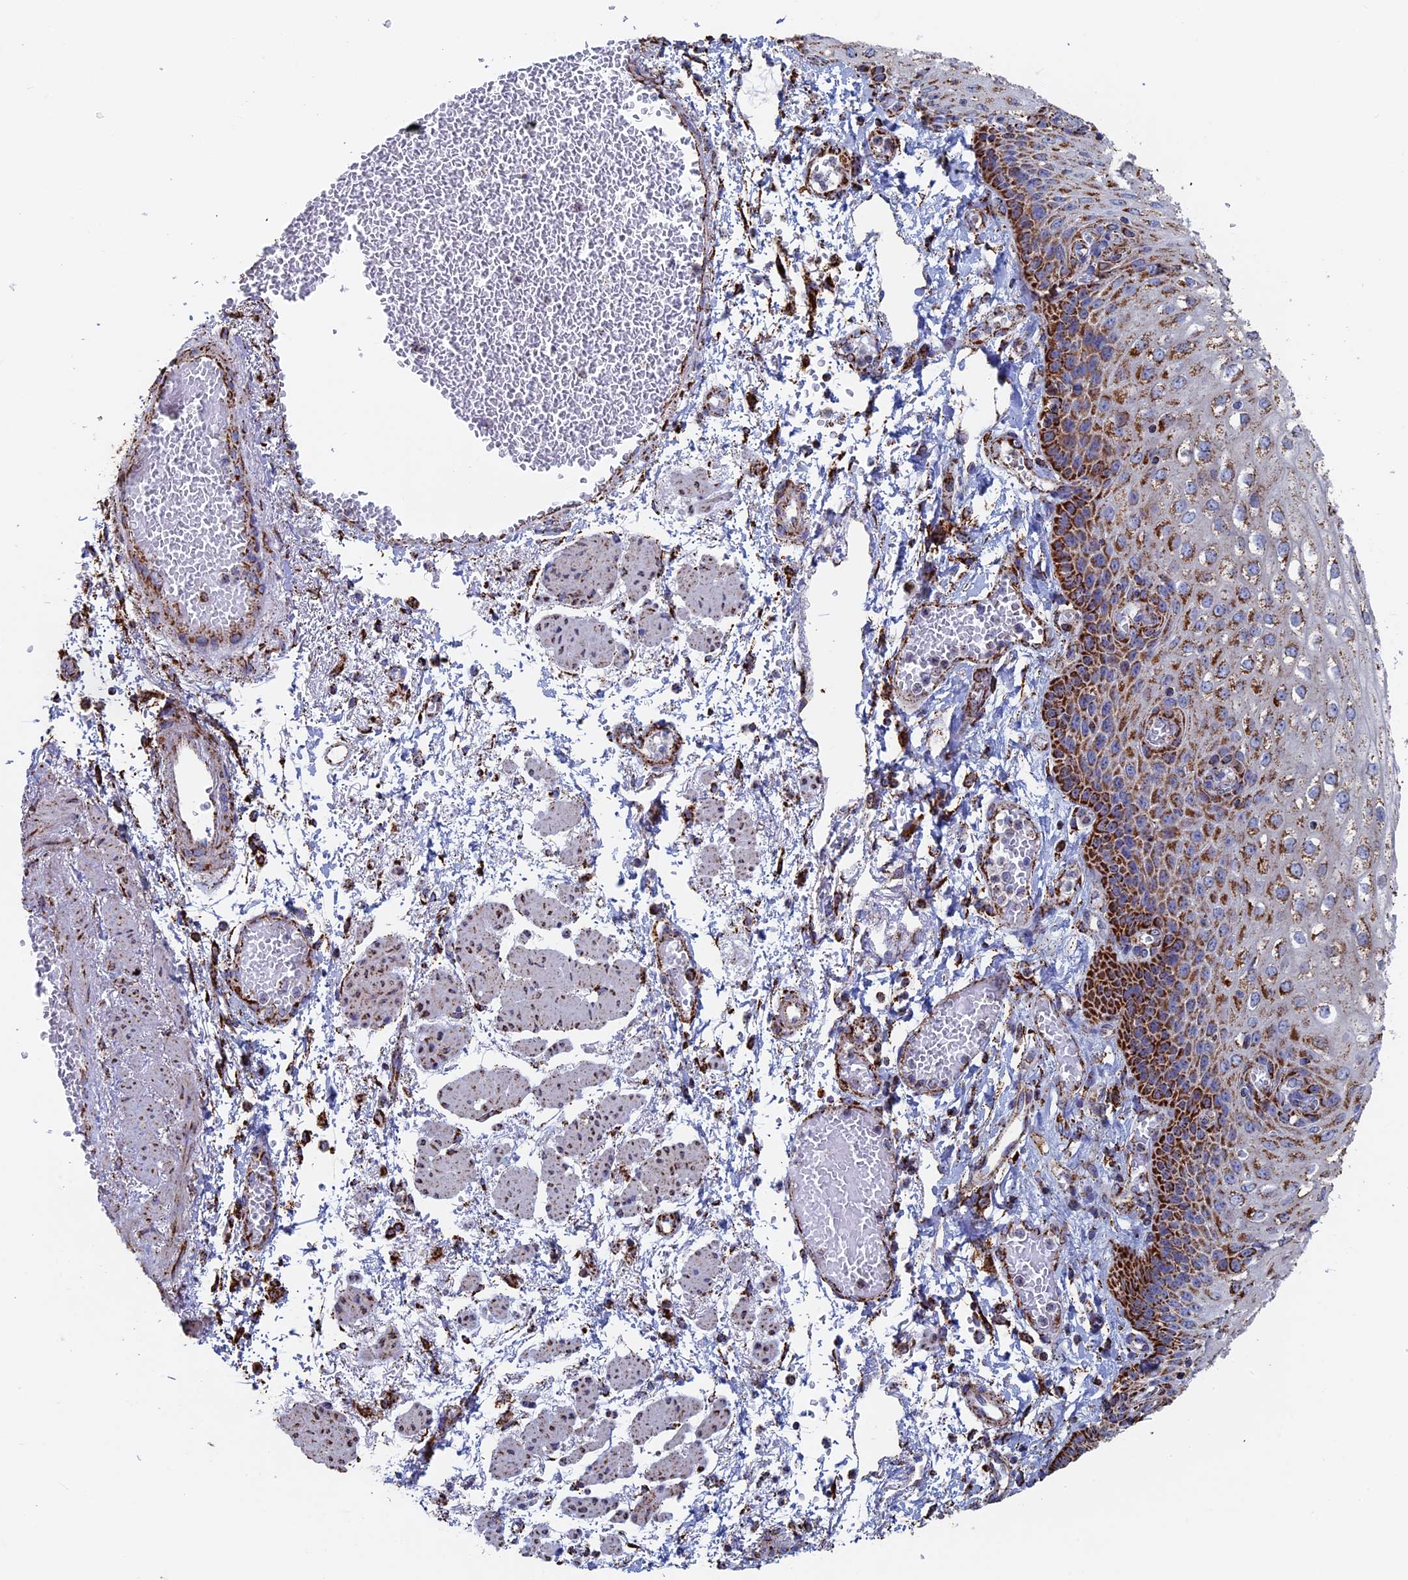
{"staining": {"intensity": "strong", "quantity": ">75%", "location": "cytoplasmic/membranous"}, "tissue": "esophagus", "cell_type": "Squamous epithelial cells", "image_type": "normal", "snomed": [{"axis": "morphology", "description": "Normal tissue, NOS"}, {"axis": "topography", "description": "Esophagus"}], "caption": "IHC photomicrograph of unremarkable human esophagus stained for a protein (brown), which exhibits high levels of strong cytoplasmic/membranous staining in approximately >75% of squamous epithelial cells.", "gene": "SEC24D", "patient": {"sex": "male", "age": 81}}